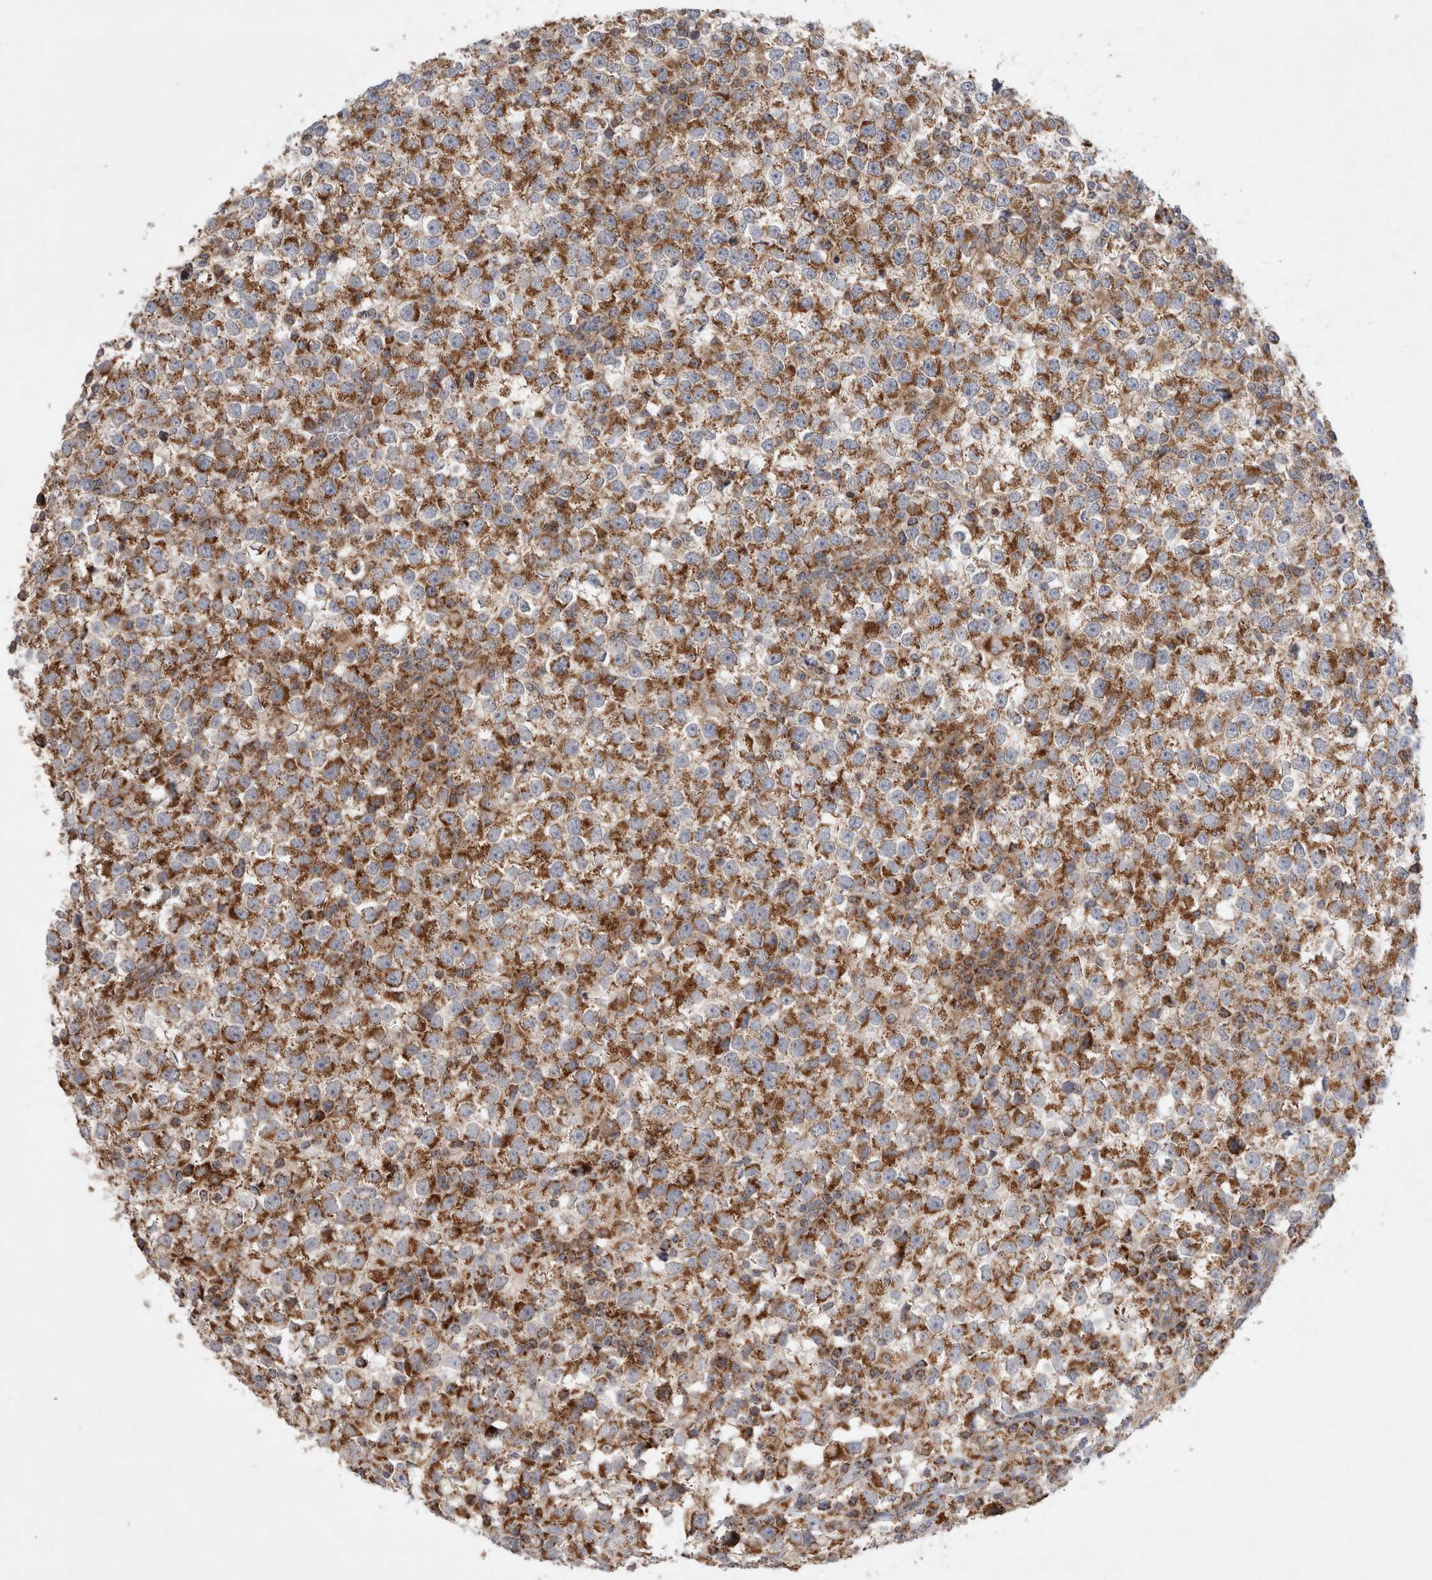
{"staining": {"intensity": "moderate", "quantity": ">75%", "location": "cytoplasmic/membranous"}, "tissue": "testis cancer", "cell_type": "Tumor cells", "image_type": "cancer", "snomed": [{"axis": "morphology", "description": "Seminoma, NOS"}, {"axis": "topography", "description": "Testis"}], "caption": "Protein expression analysis of human testis cancer (seminoma) reveals moderate cytoplasmic/membranous positivity in approximately >75% of tumor cells.", "gene": "MRPS28", "patient": {"sex": "male", "age": 65}}